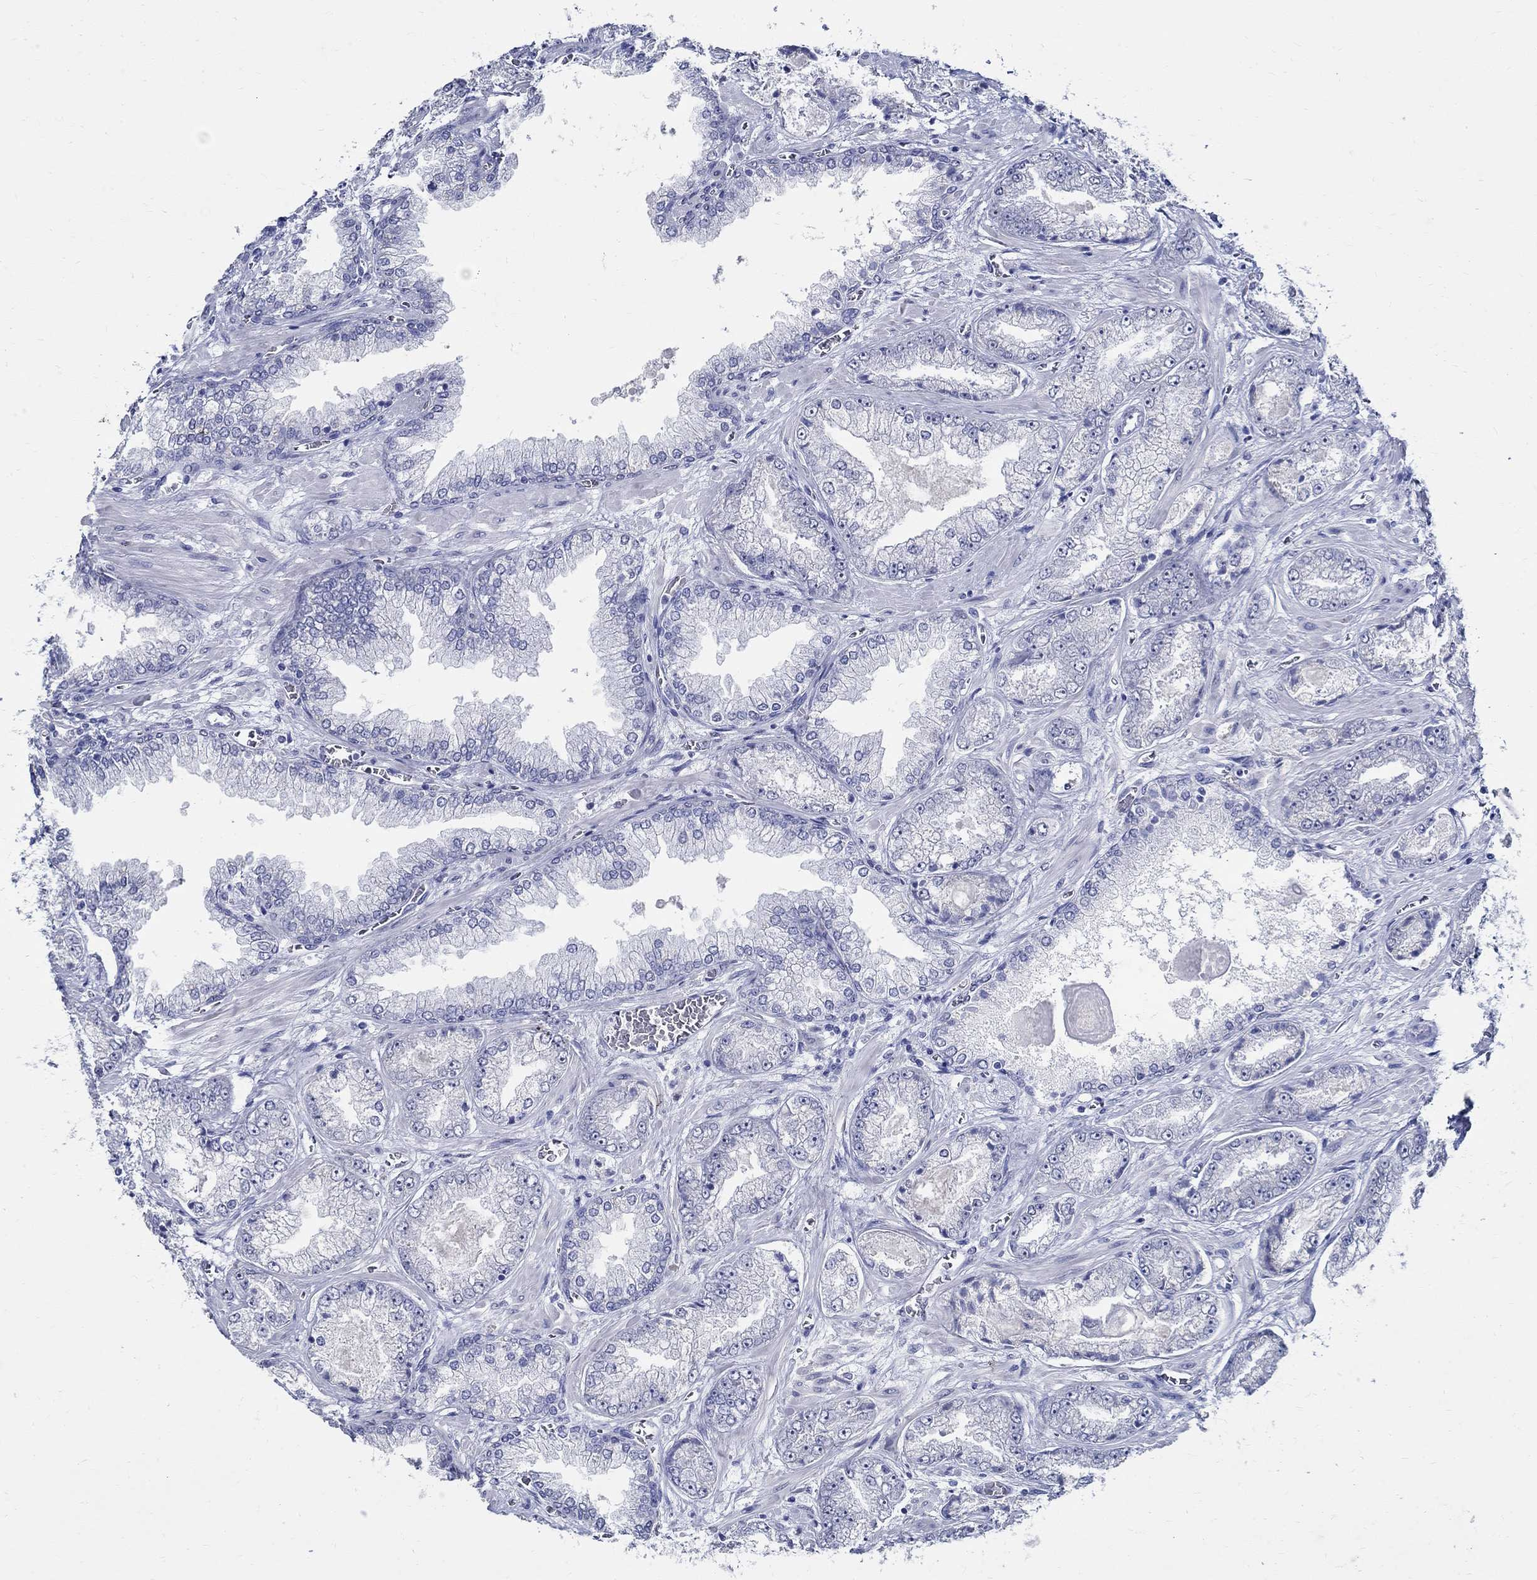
{"staining": {"intensity": "negative", "quantity": "none", "location": "none"}, "tissue": "prostate cancer", "cell_type": "Tumor cells", "image_type": "cancer", "snomed": [{"axis": "morphology", "description": "Adenocarcinoma, Low grade"}, {"axis": "topography", "description": "Prostate"}], "caption": "Tumor cells are negative for protein expression in human prostate cancer.", "gene": "TSPAN16", "patient": {"sex": "male", "age": 57}}